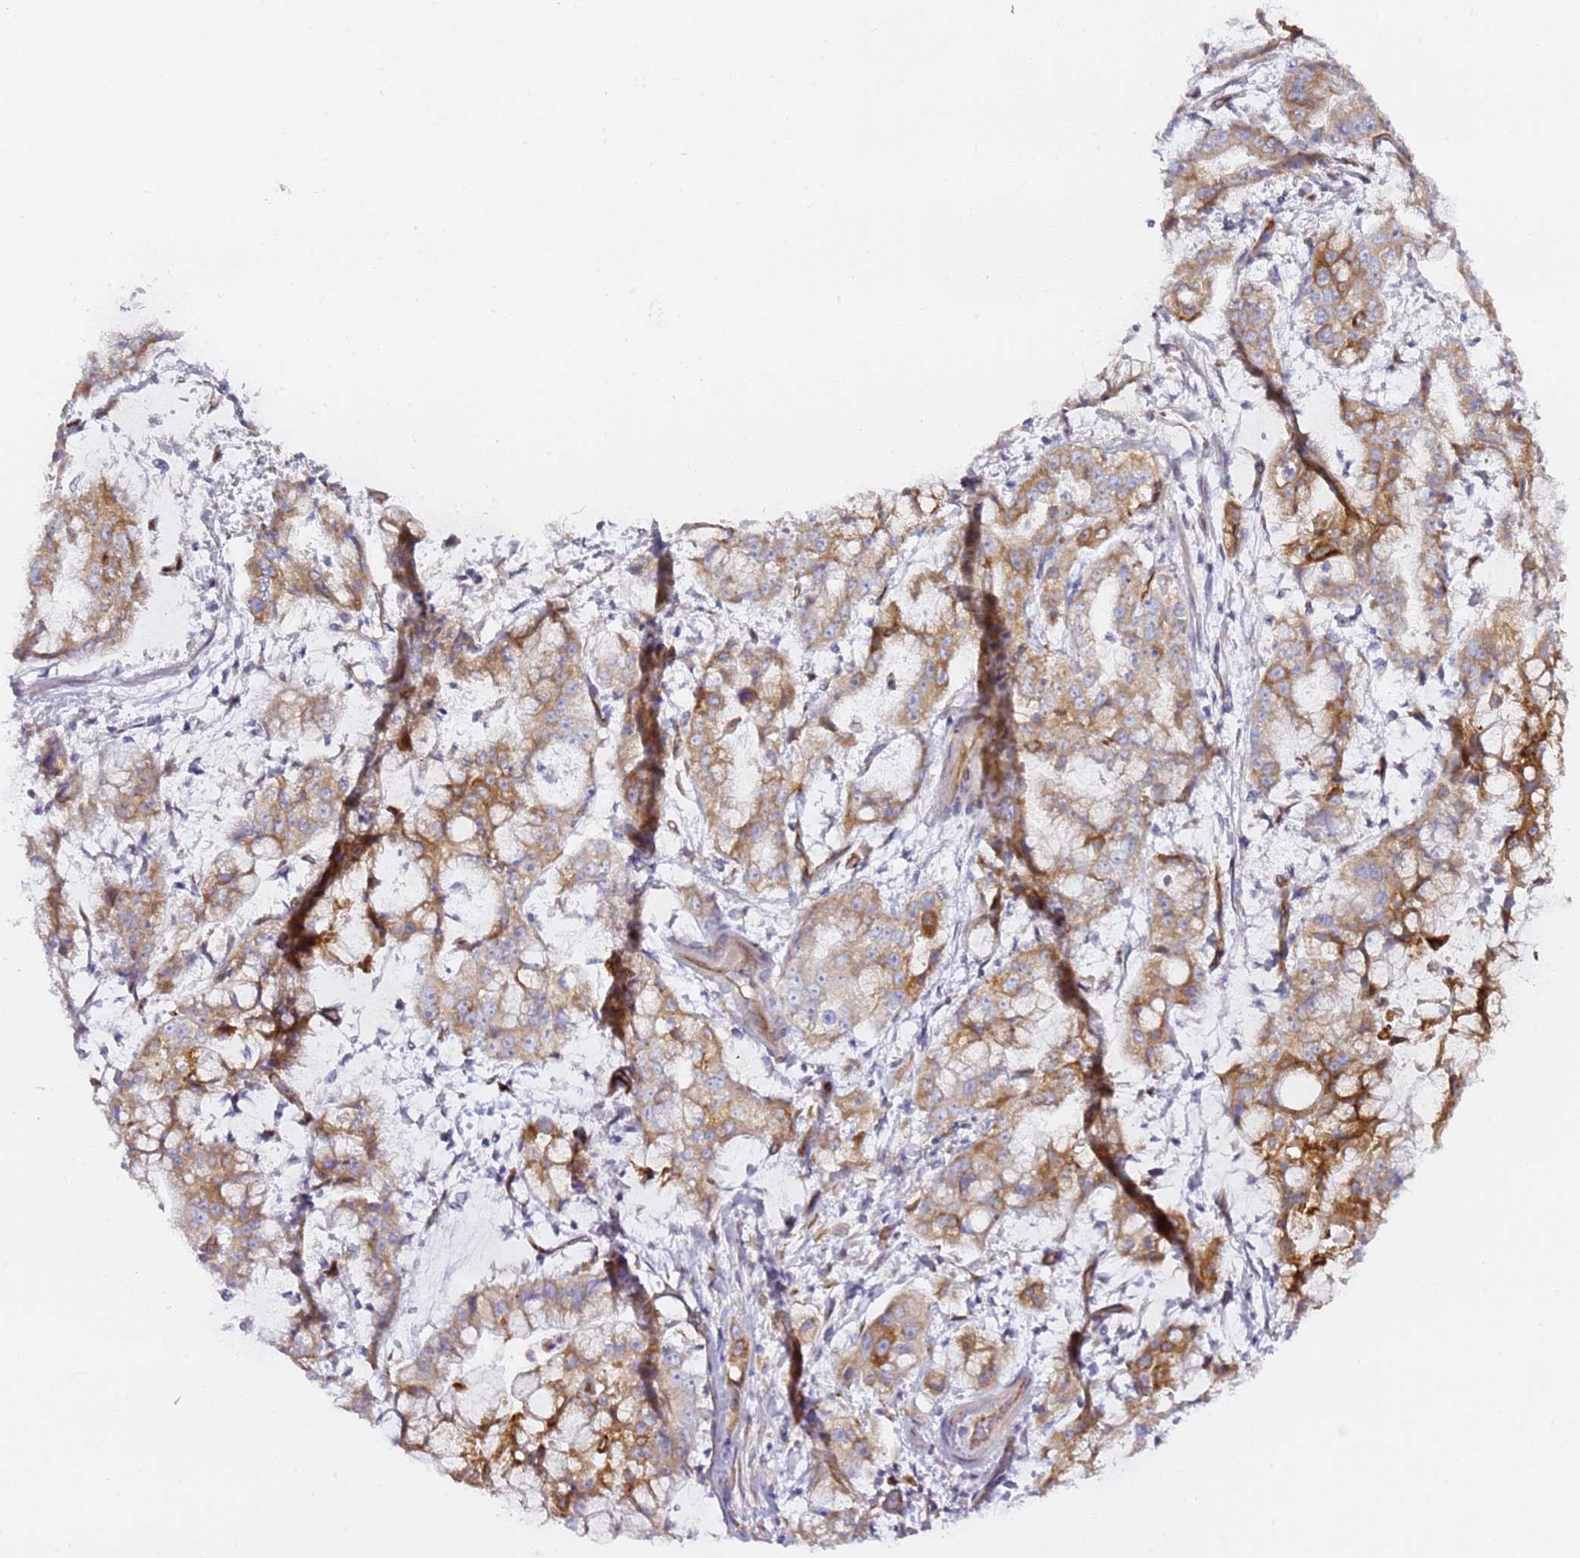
{"staining": {"intensity": "moderate", "quantity": ">75%", "location": "cytoplasmic/membranous"}, "tissue": "stomach cancer", "cell_type": "Tumor cells", "image_type": "cancer", "snomed": [{"axis": "morphology", "description": "Adenocarcinoma, NOS"}, {"axis": "topography", "description": "Stomach"}], "caption": "A high-resolution micrograph shows immunohistochemistry (IHC) staining of stomach adenocarcinoma, which displays moderate cytoplasmic/membranous expression in about >75% of tumor cells.", "gene": "KIF7", "patient": {"sex": "male", "age": 76}}